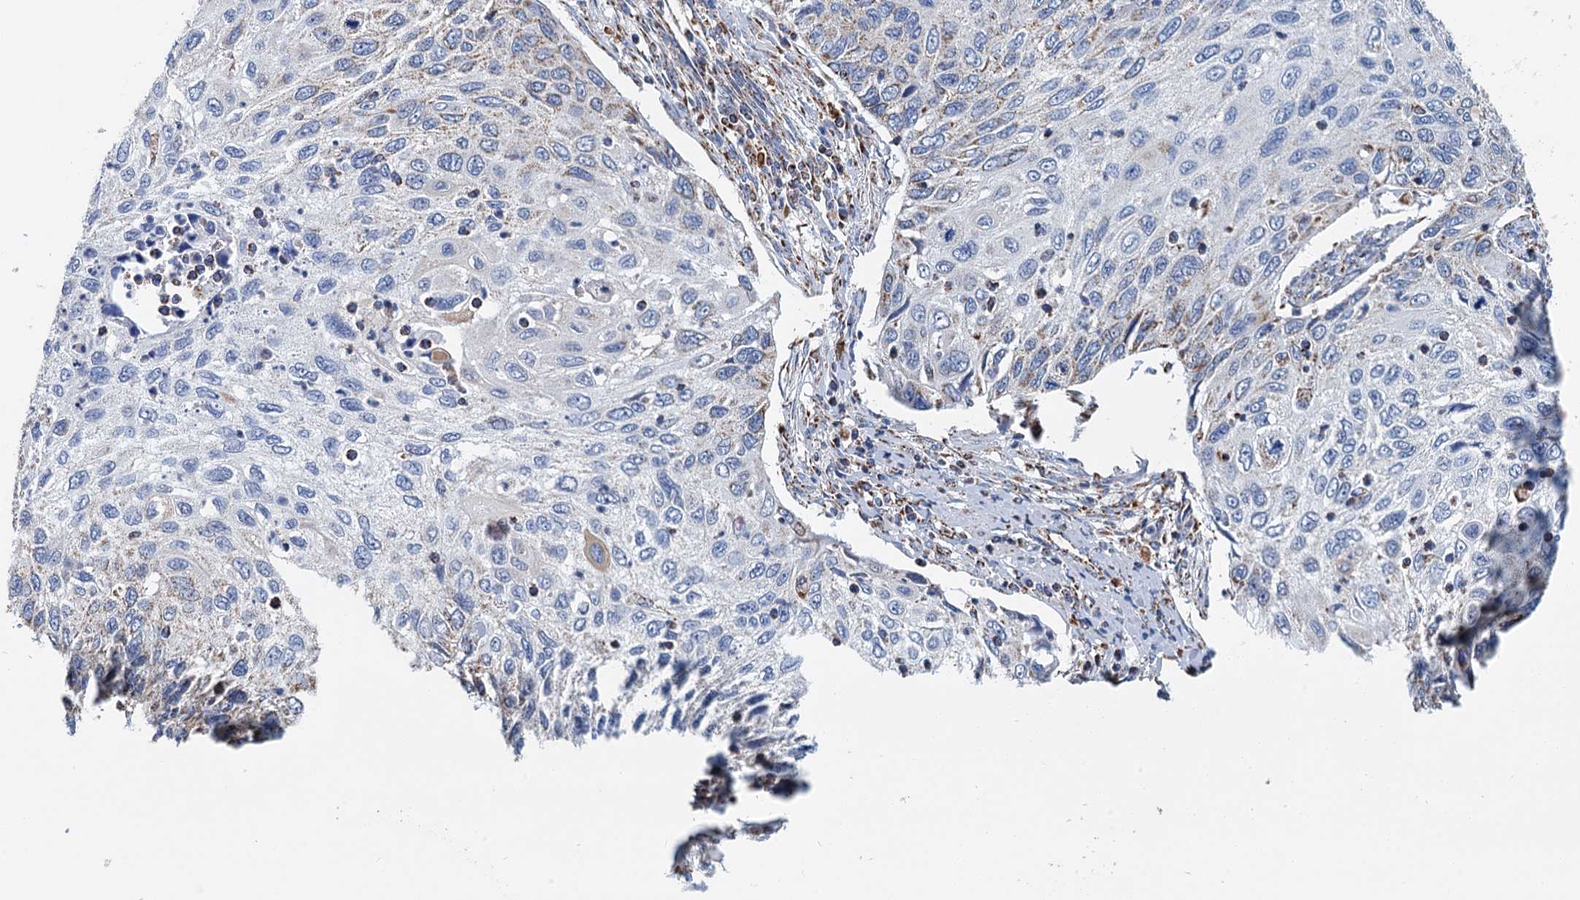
{"staining": {"intensity": "moderate", "quantity": "<25%", "location": "cytoplasmic/membranous"}, "tissue": "cervical cancer", "cell_type": "Tumor cells", "image_type": "cancer", "snomed": [{"axis": "morphology", "description": "Squamous cell carcinoma, NOS"}, {"axis": "topography", "description": "Cervix"}], "caption": "Human squamous cell carcinoma (cervical) stained with a protein marker exhibits moderate staining in tumor cells.", "gene": "IVD", "patient": {"sex": "female", "age": 70}}